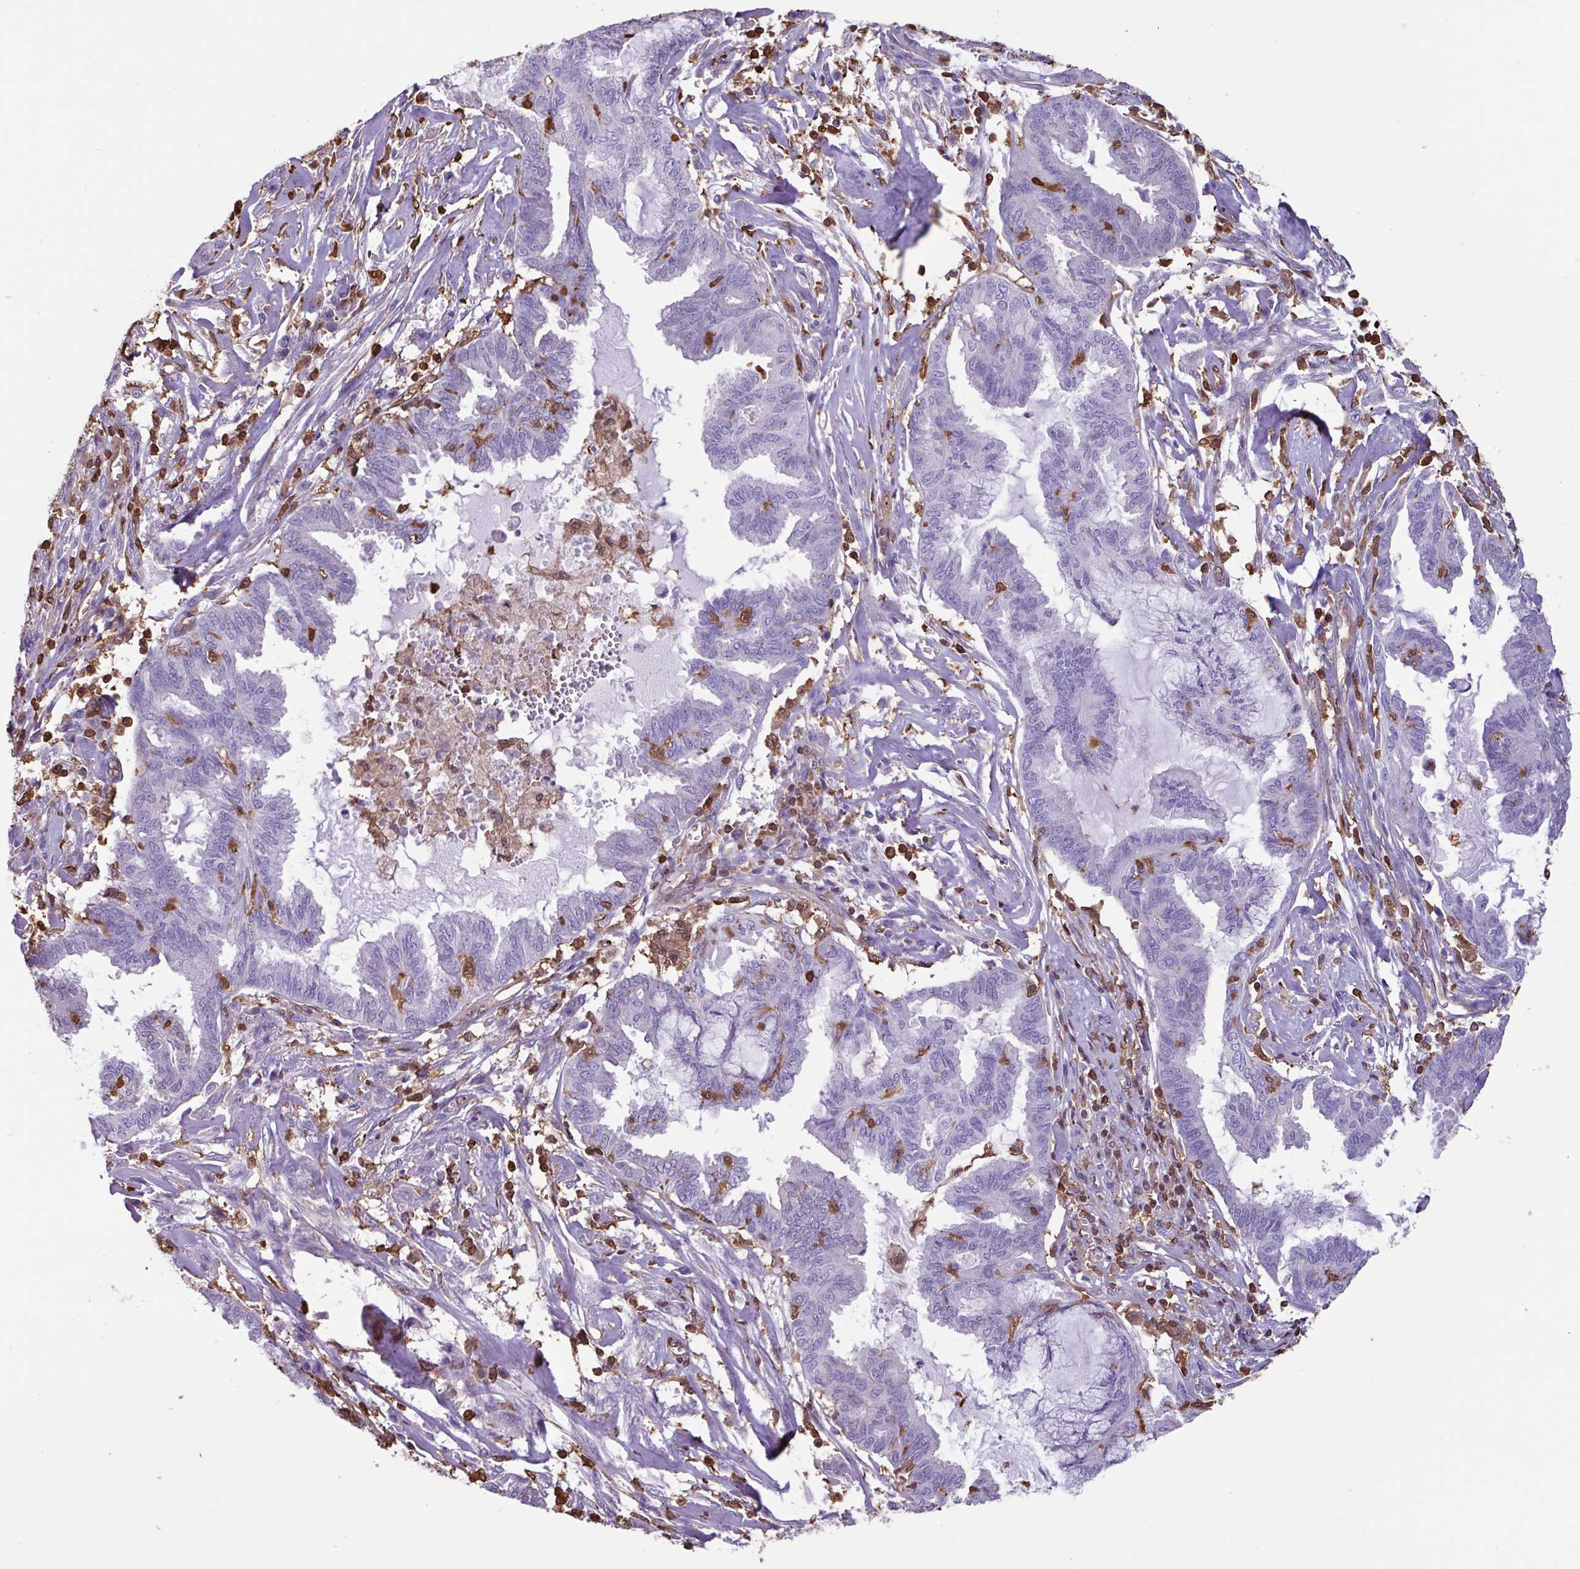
{"staining": {"intensity": "negative", "quantity": "none", "location": "none"}, "tissue": "endometrial cancer", "cell_type": "Tumor cells", "image_type": "cancer", "snomed": [{"axis": "morphology", "description": "Adenocarcinoma, NOS"}, {"axis": "topography", "description": "Endometrium"}], "caption": "Histopathology image shows no protein positivity in tumor cells of endometrial cancer tissue.", "gene": "ARHGDIB", "patient": {"sex": "female", "age": 86}}